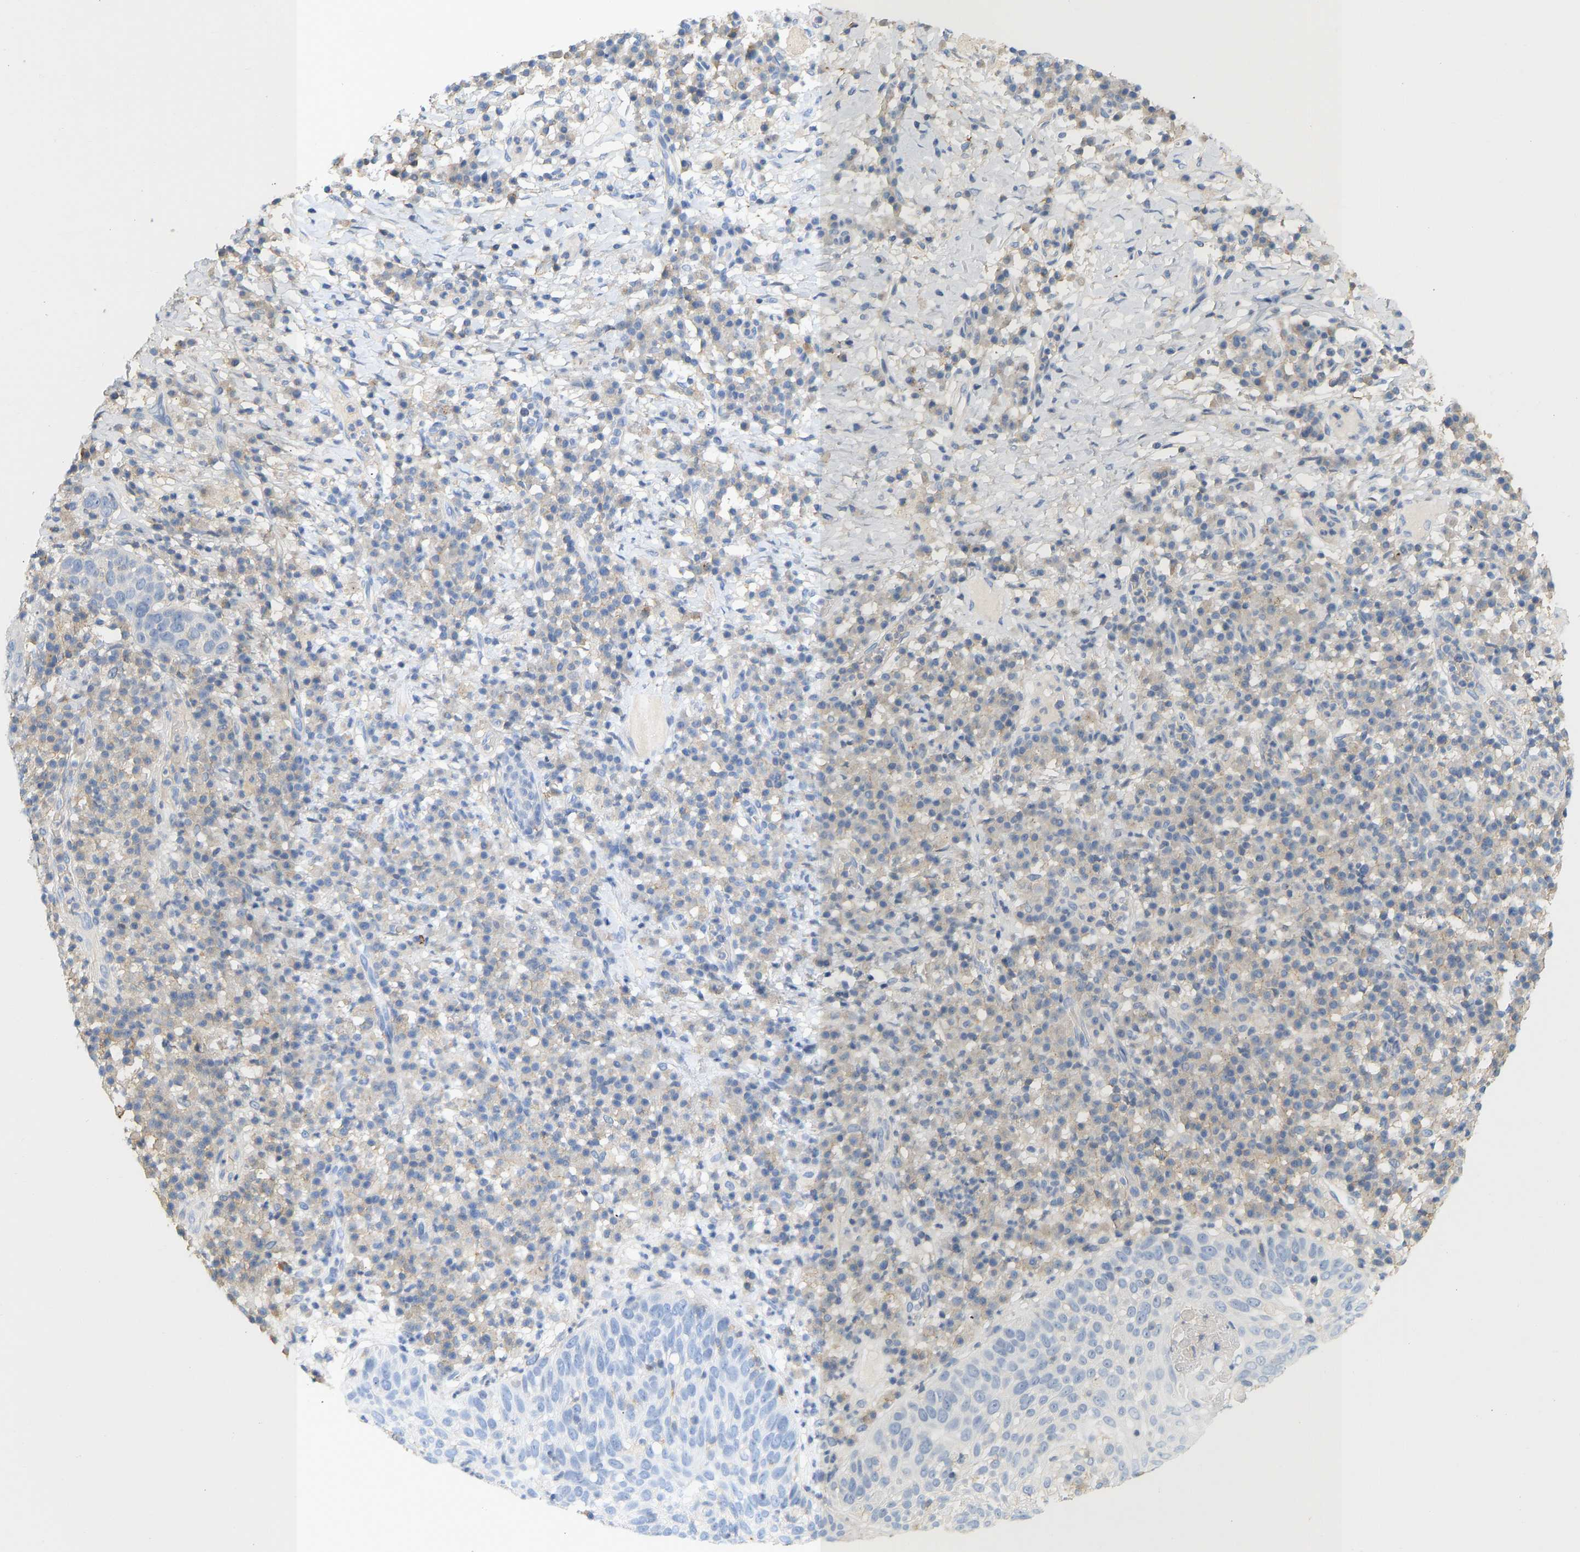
{"staining": {"intensity": "negative", "quantity": "none", "location": "none"}, "tissue": "skin cancer", "cell_type": "Tumor cells", "image_type": "cancer", "snomed": [{"axis": "morphology", "description": "Squamous cell carcinoma in situ, NOS"}, {"axis": "morphology", "description": "Squamous cell carcinoma, NOS"}, {"axis": "topography", "description": "Skin"}], "caption": "Photomicrograph shows no protein staining in tumor cells of skin cancer tissue.", "gene": "BVES", "patient": {"sex": "male", "age": 93}}